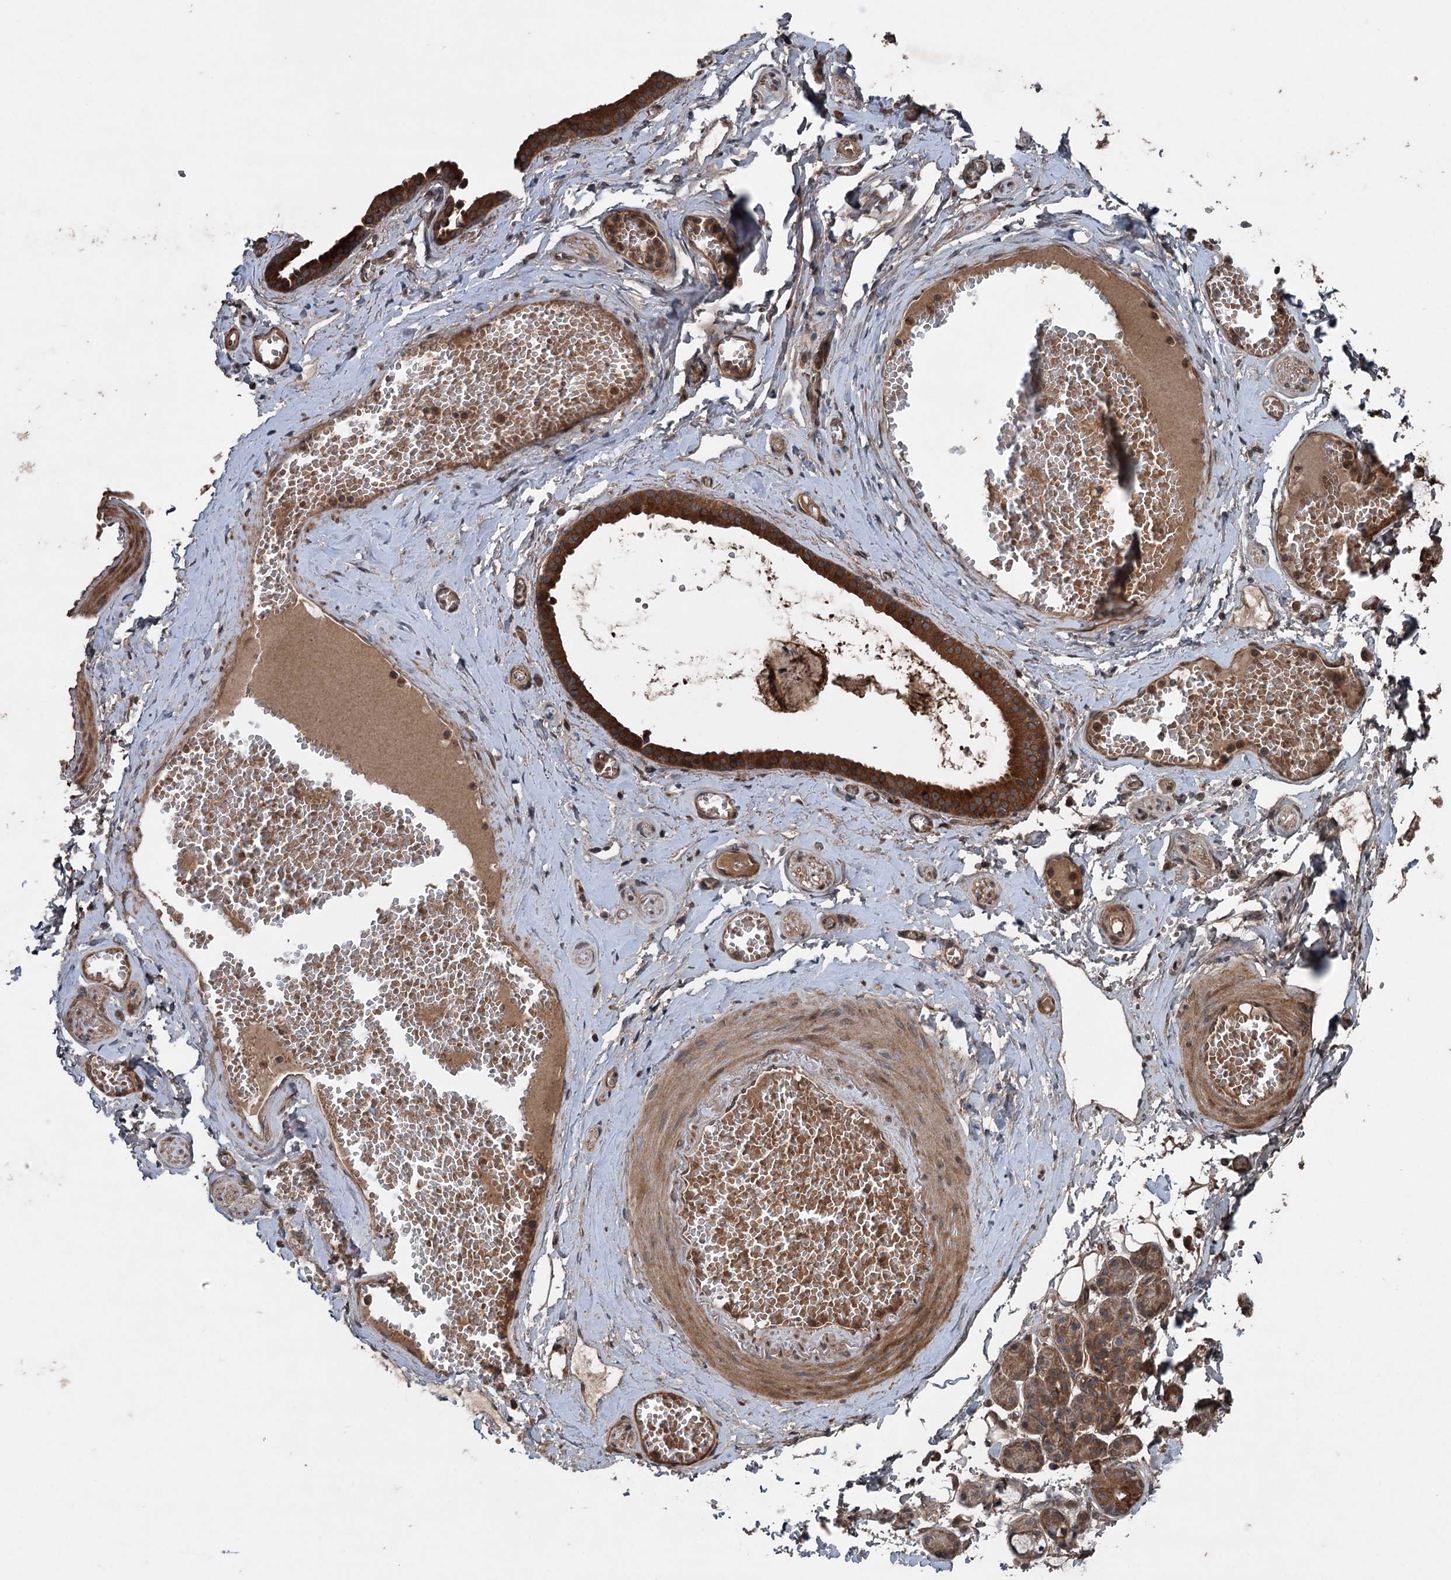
{"staining": {"intensity": "strong", "quantity": ">75%", "location": "cytoplasmic/membranous"}, "tissue": "salivary gland", "cell_type": "Glandular cells", "image_type": "normal", "snomed": [{"axis": "morphology", "description": "Normal tissue, NOS"}, {"axis": "topography", "description": "Salivary gland"}], "caption": "Normal salivary gland reveals strong cytoplasmic/membranous expression in approximately >75% of glandular cells, visualized by immunohistochemistry.", "gene": "ALAS1", "patient": {"sex": "male", "age": 63}}